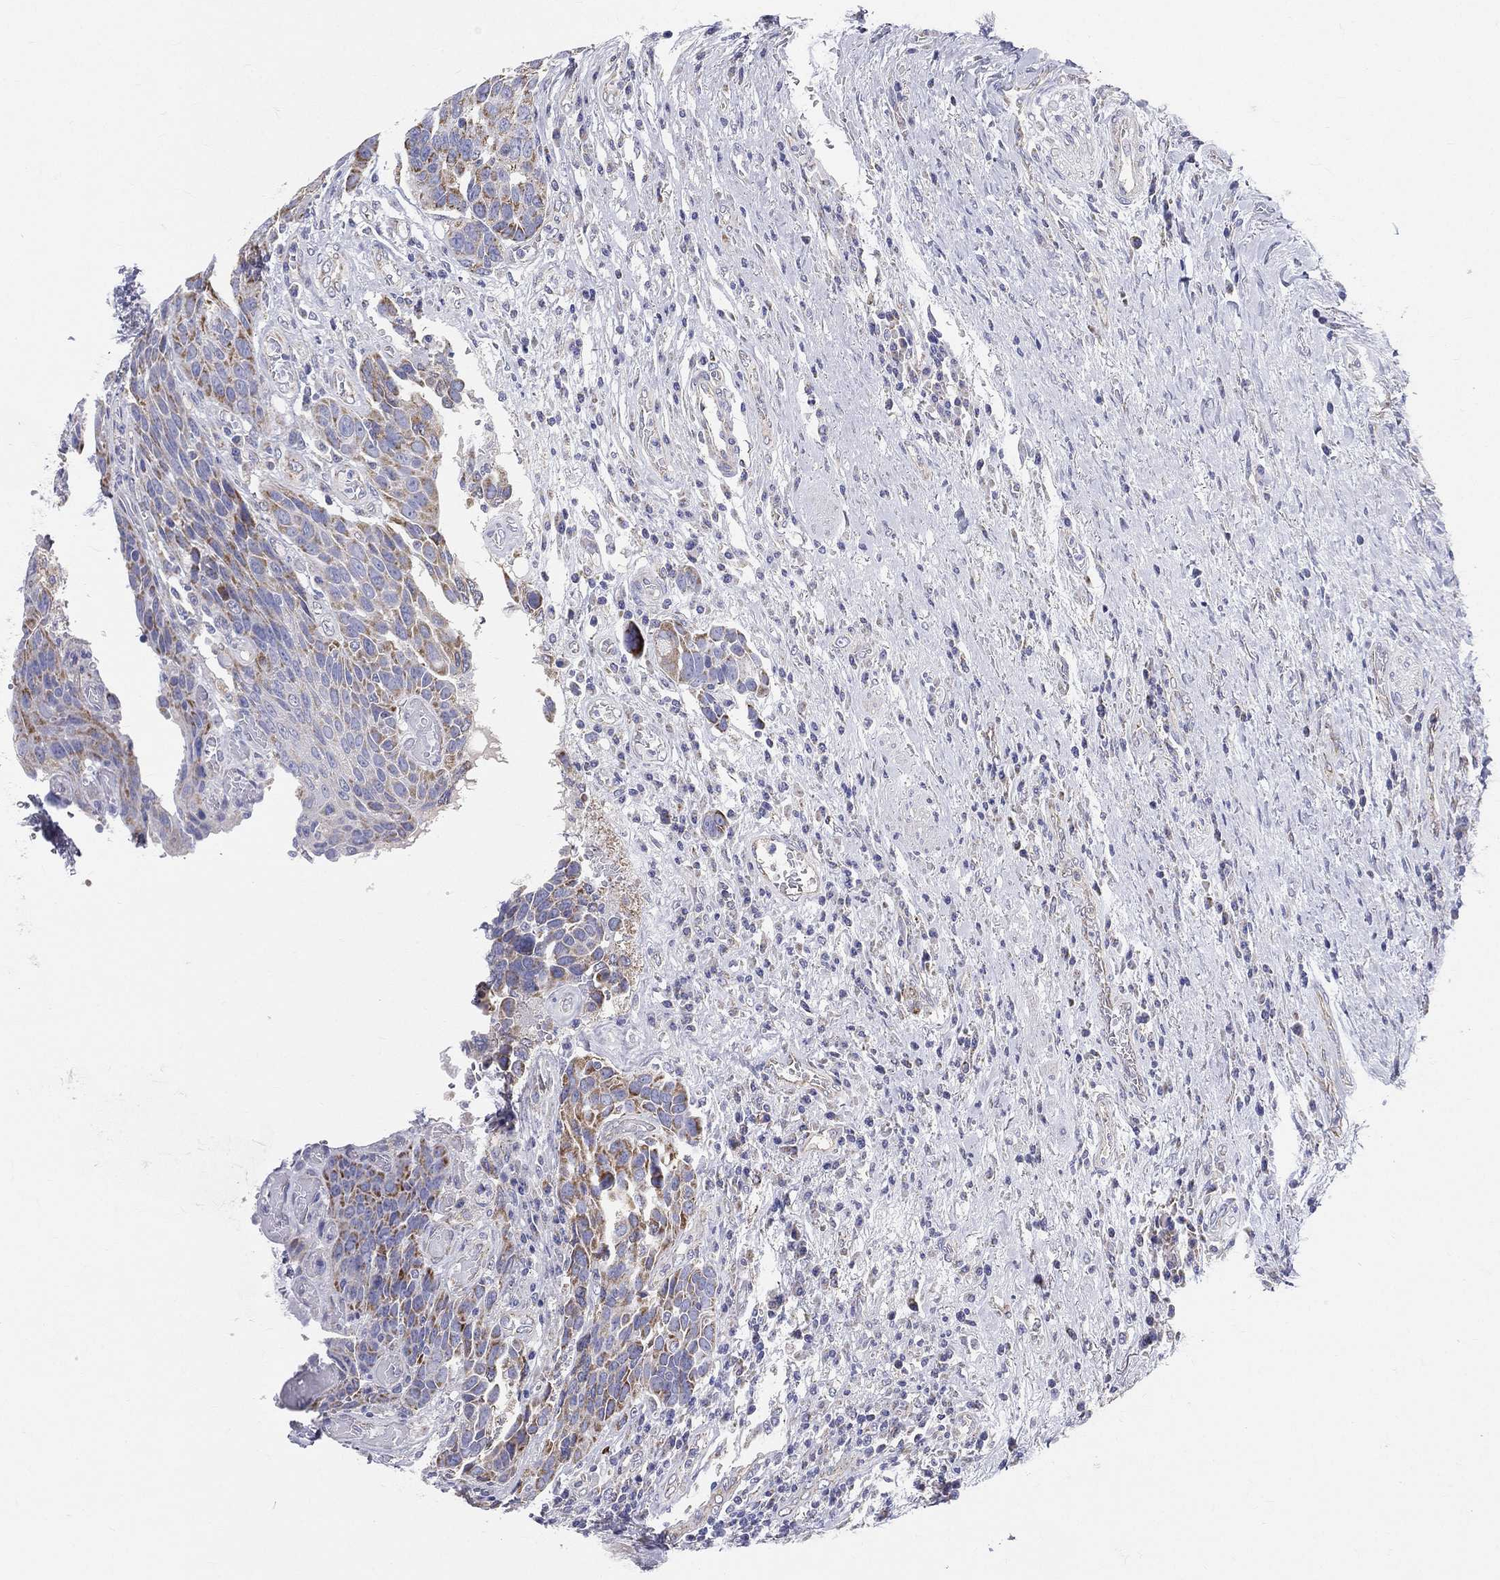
{"staining": {"intensity": "moderate", "quantity": "<25%", "location": "cytoplasmic/membranous"}, "tissue": "urothelial cancer", "cell_type": "Tumor cells", "image_type": "cancer", "snomed": [{"axis": "morphology", "description": "Urothelial carcinoma, High grade"}, {"axis": "topography", "description": "Urinary bladder"}], "caption": "Immunohistochemistry (DAB) staining of human urothelial carcinoma (high-grade) reveals moderate cytoplasmic/membranous protein expression in about <25% of tumor cells. The protein is stained brown, and the nuclei are stained in blue (DAB (3,3'-diaminobenzidine) IHC with brightfield microscopy, high magnification).", "gene": "PWWP3A", "patient": {"sex": "female", "age": 70}}